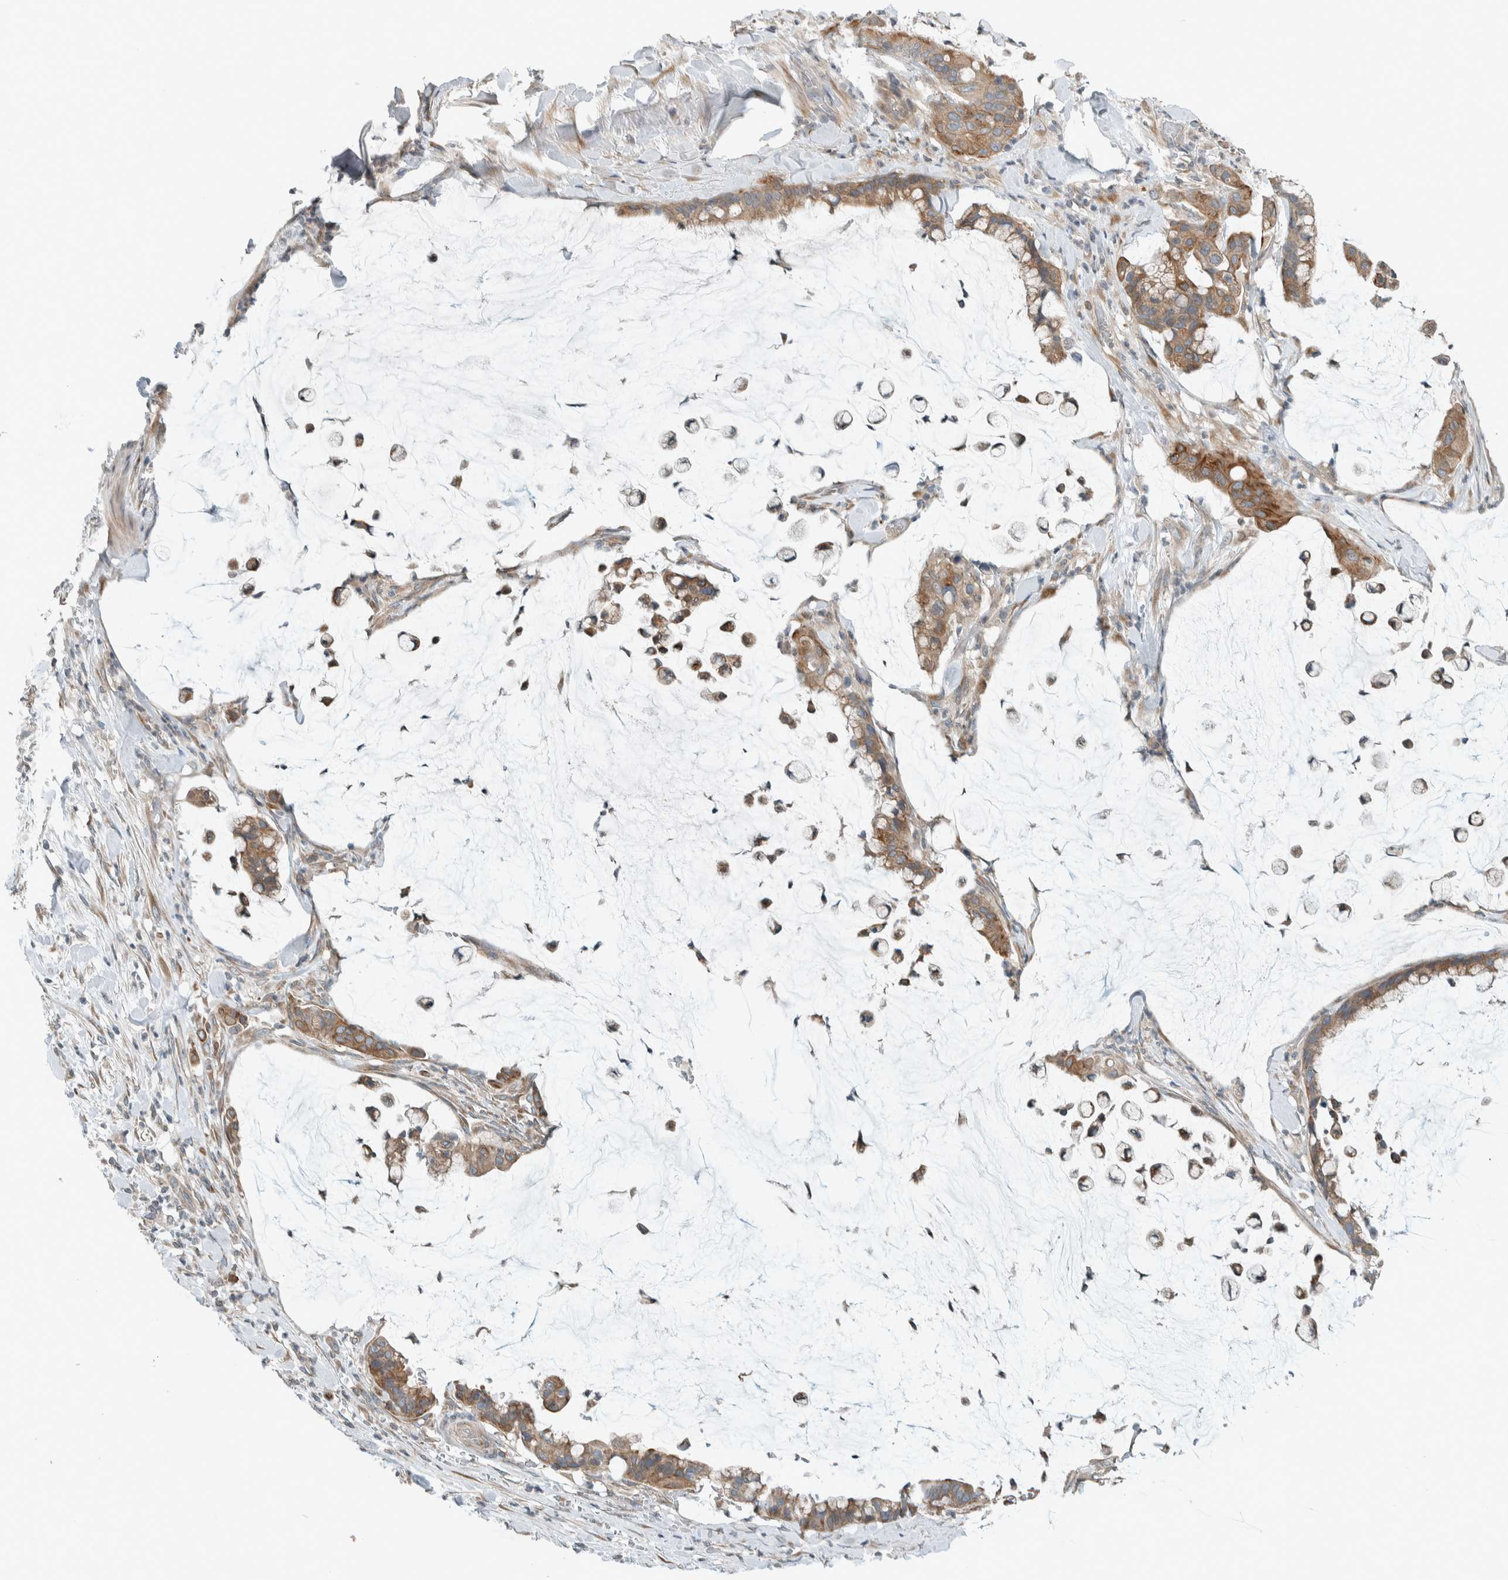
{"staining": {"intensity": "moderate", "quantity": ">75%", "location": "cytoplasmic/membranous"}, "tissue": "pancreatic cancer", "cell_type": "Tumor cells", "image_type": "cancer", "snomed": [{"axis": "morphology", "description": "Adenocarcinoma, NOS"}, {"axis": "topography", "description": "Pancreas"}], "caption": "IHC micrograph of neoplastic tissue: human adenocarcinoma (pancreatic) stained using immunohistochemistry (IHC) demonstrates medium levels of moderate protein expression localized specifically in the cytoplasmic/membranous of tumor cells, appearing as a cytoplasmic/membranous brown color.", "gene": "SEL1L", "patient": {"sex": "male", "age": 41}}